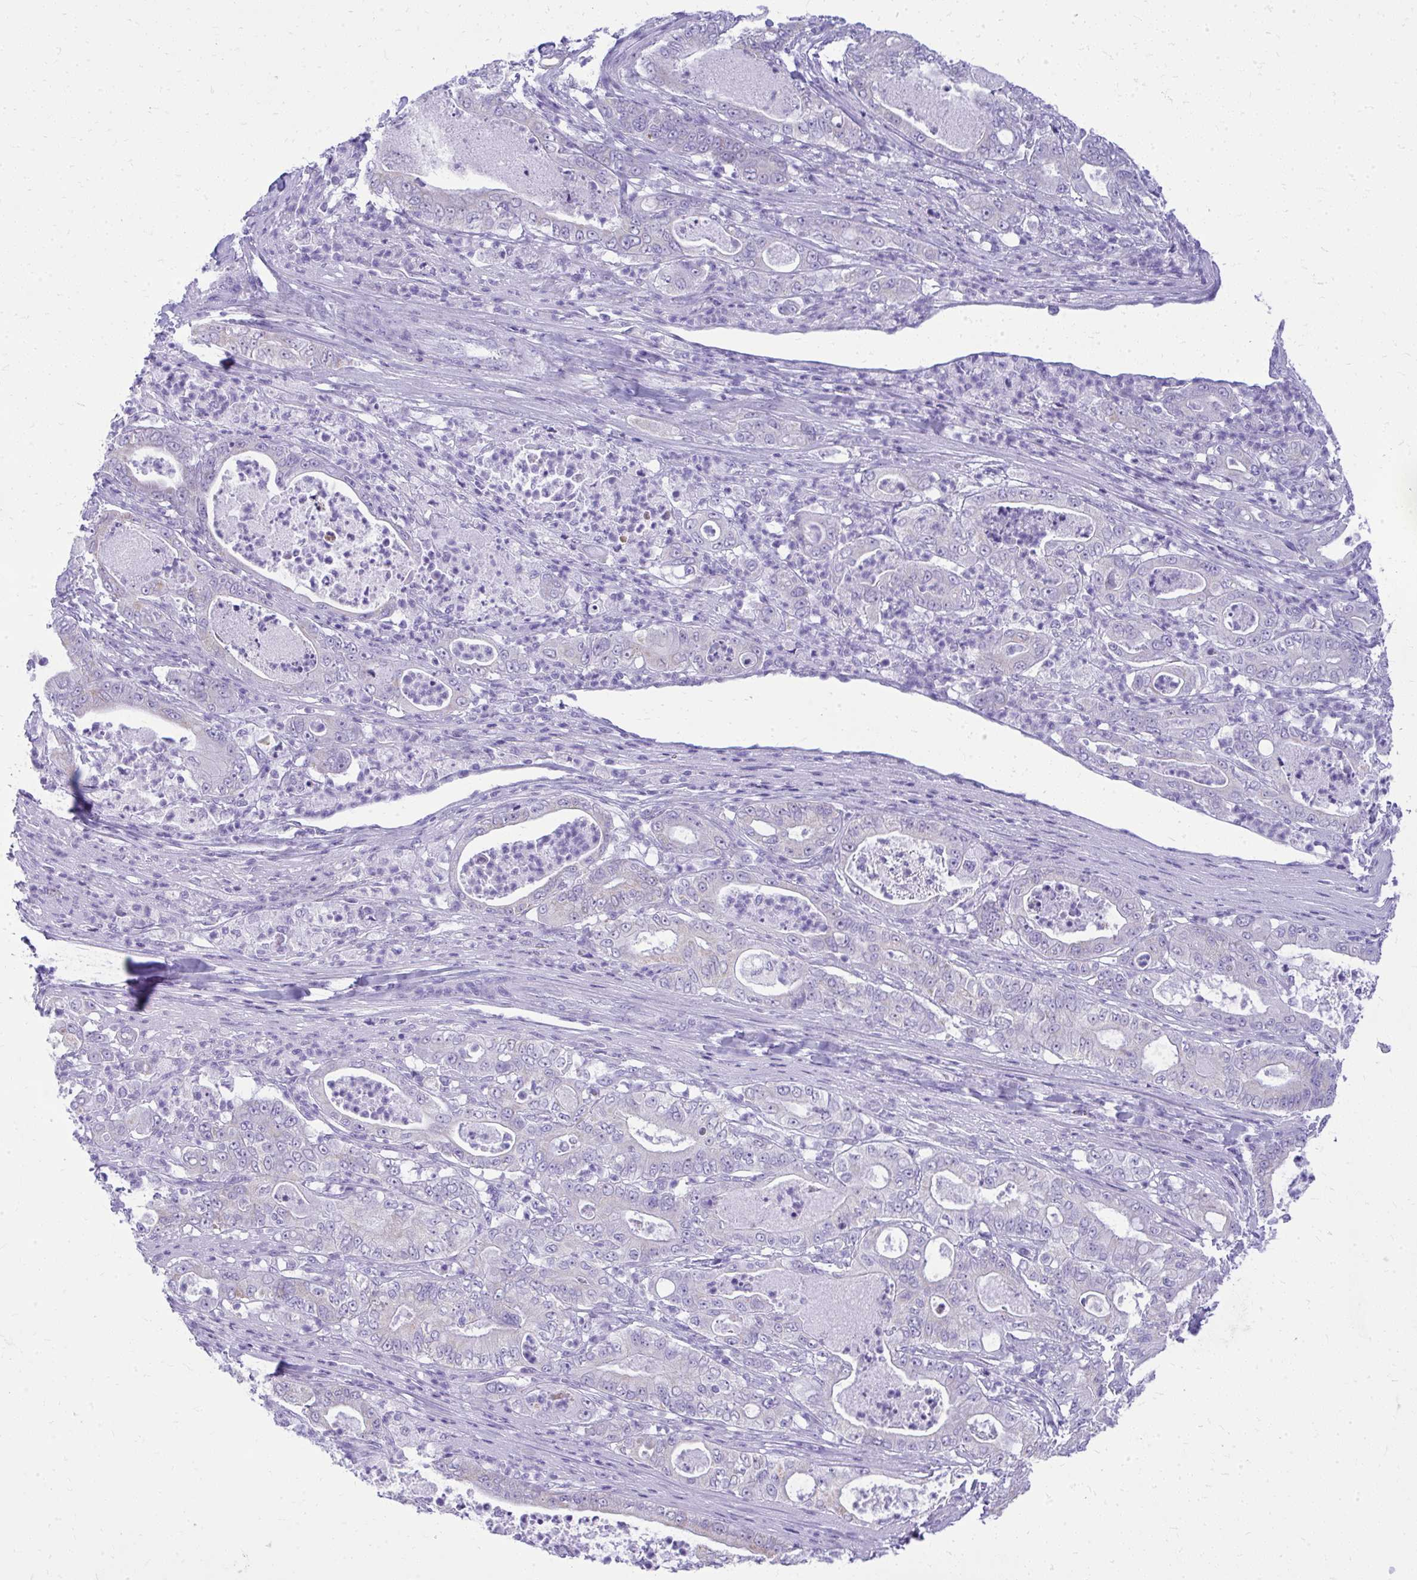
{"staining": {"intensity": "negative", "quantity": "none", "location": "none"}, "tissue": "pancreatic cancer", "cell_type": "Tumor cells", "image_type": "cancer", "snomed": [{"axis": "morphology", "description": "Adenocarcinoma, NOS"}, {"axis": "topography", "description": "Pancreas"}], "caption": "Tumor cells are negative for brown protein staining in pancreatic cancer.", "gene": "RALYL", "patient": {"sex": "male", "age": 71}}